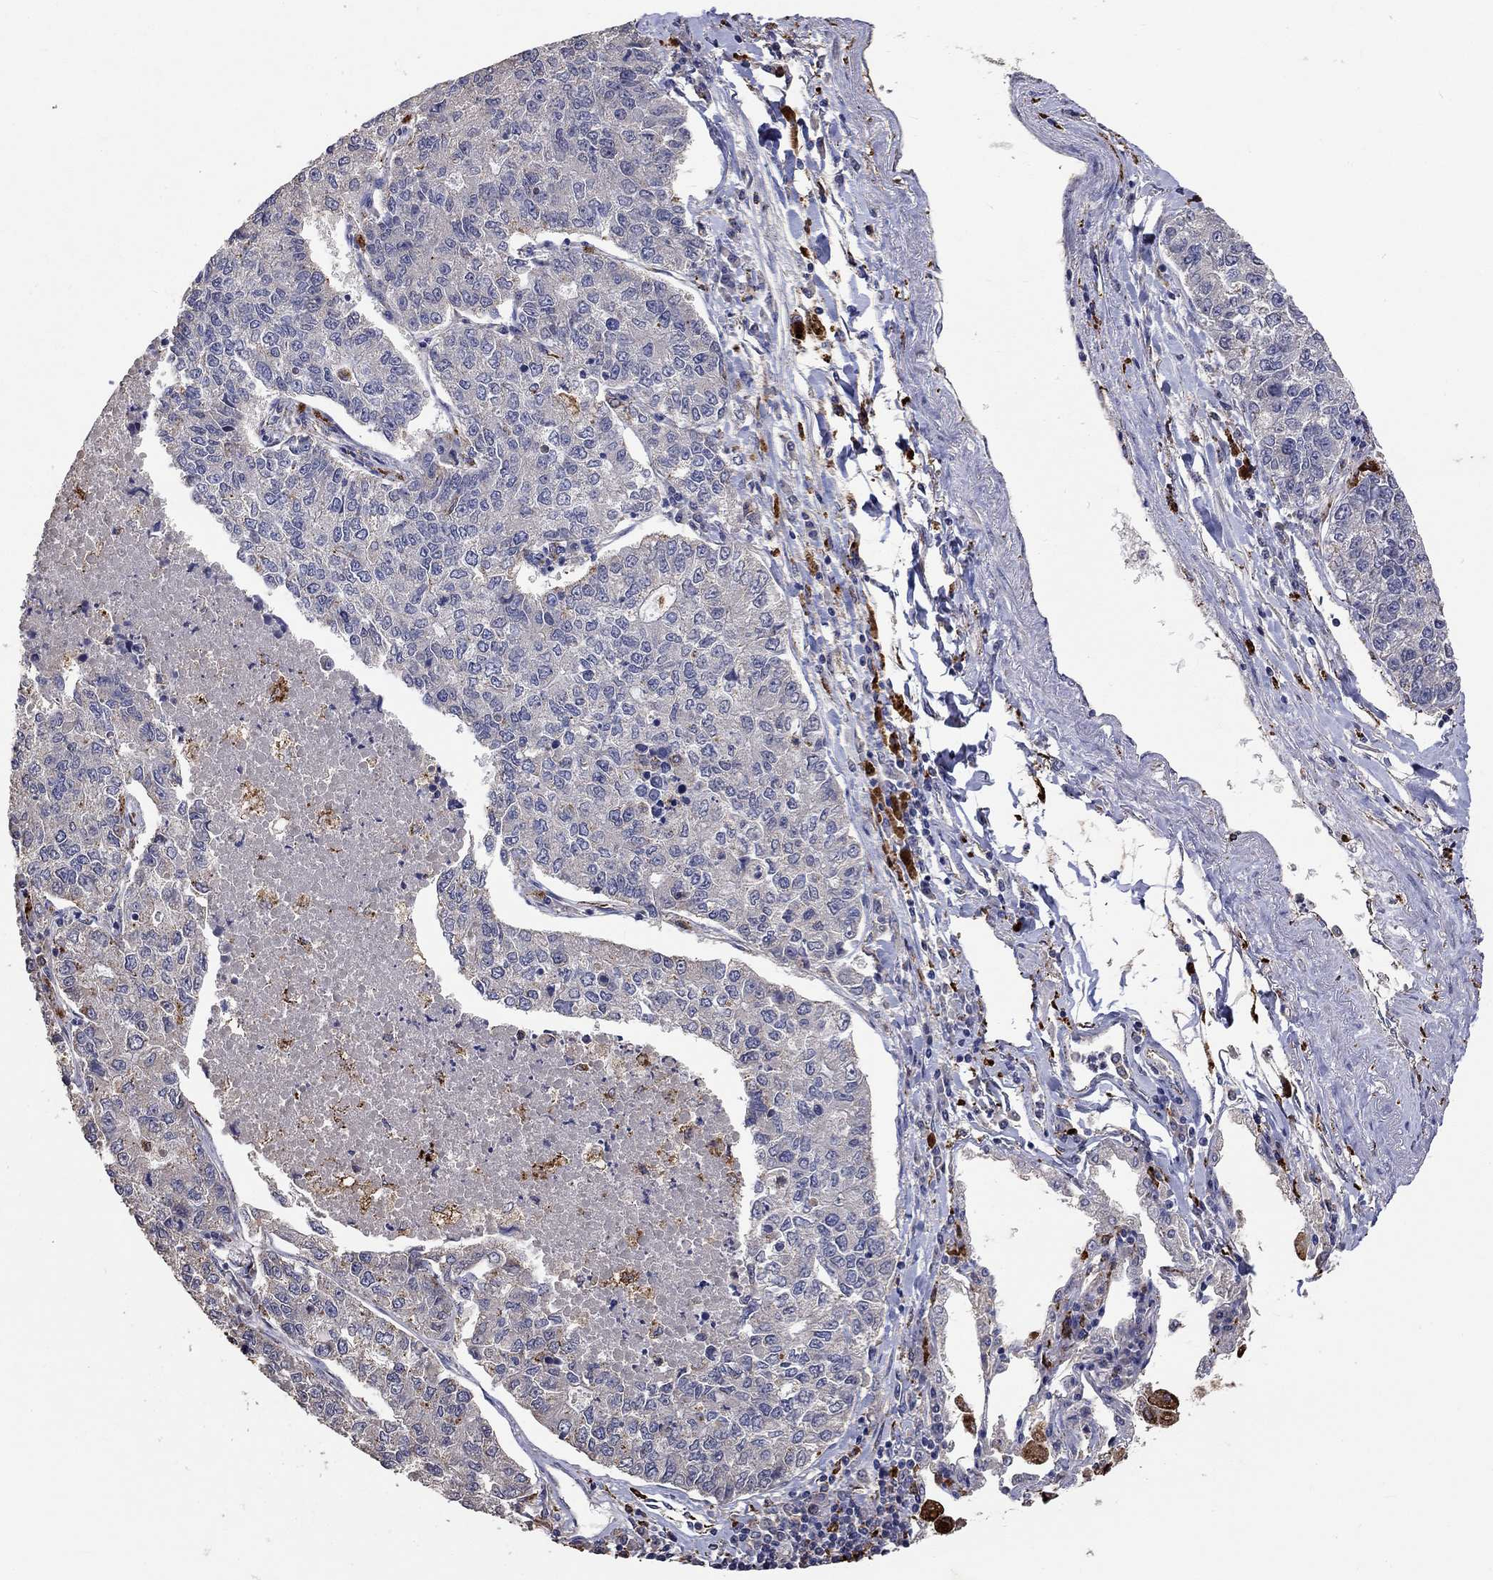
{"staining": {"intensity": "negative", "quantity": "none", "location": "none"}, "tissue": "lung cancer", "cell_type": "Tumor cells", "image_type": "cancer", "snomed": [{"axis": "morphology", "description": "Adenocarcinoma, NOS"}, {"axis": "topography", "description": "Lung"}], "caption": "An IHC image of lung cancer (adenocarcinoma) is shown. There is no staining in tumor cells of lung cancer (adenocarcinoma).", "gene": "CTSB", "patient": {"sex": "male", "age": 49}}